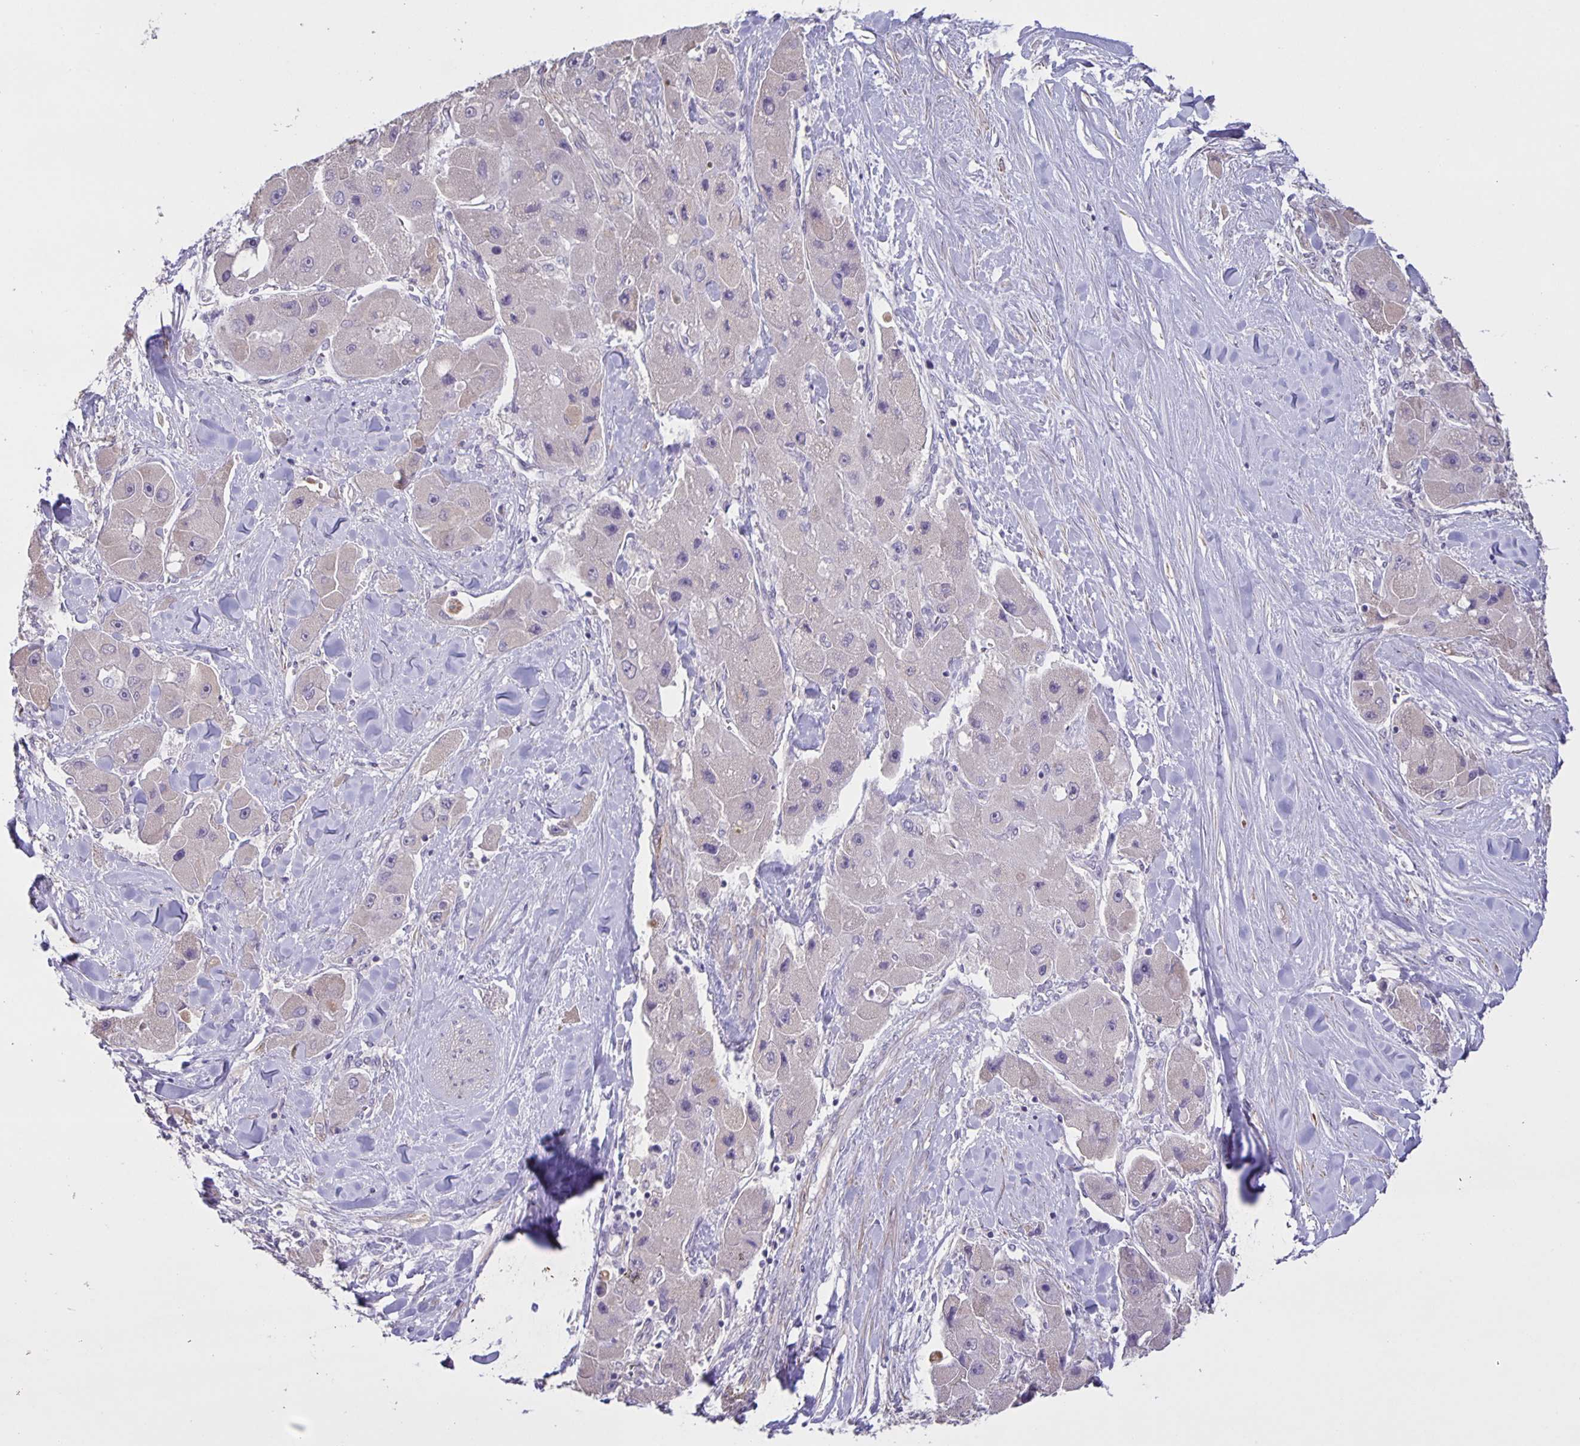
{"staining": {"intensity": "negative", "quantity": "none", "location": "none"}, "tissue": "liver cancer", "cell_type": "Tumor cells", "image_type": "cancer", "snomed": [{"axis": "morphology", "description": "Carcinoma, Hepatocellular, NOS"}, {"axis": "topography", "description": "Liver"}], "caption": "Image shows no significant protein staining in tumor cells of liver cancer.", "gene": "SRCIN1", "patient": {"sex": "male", "age": 24}}